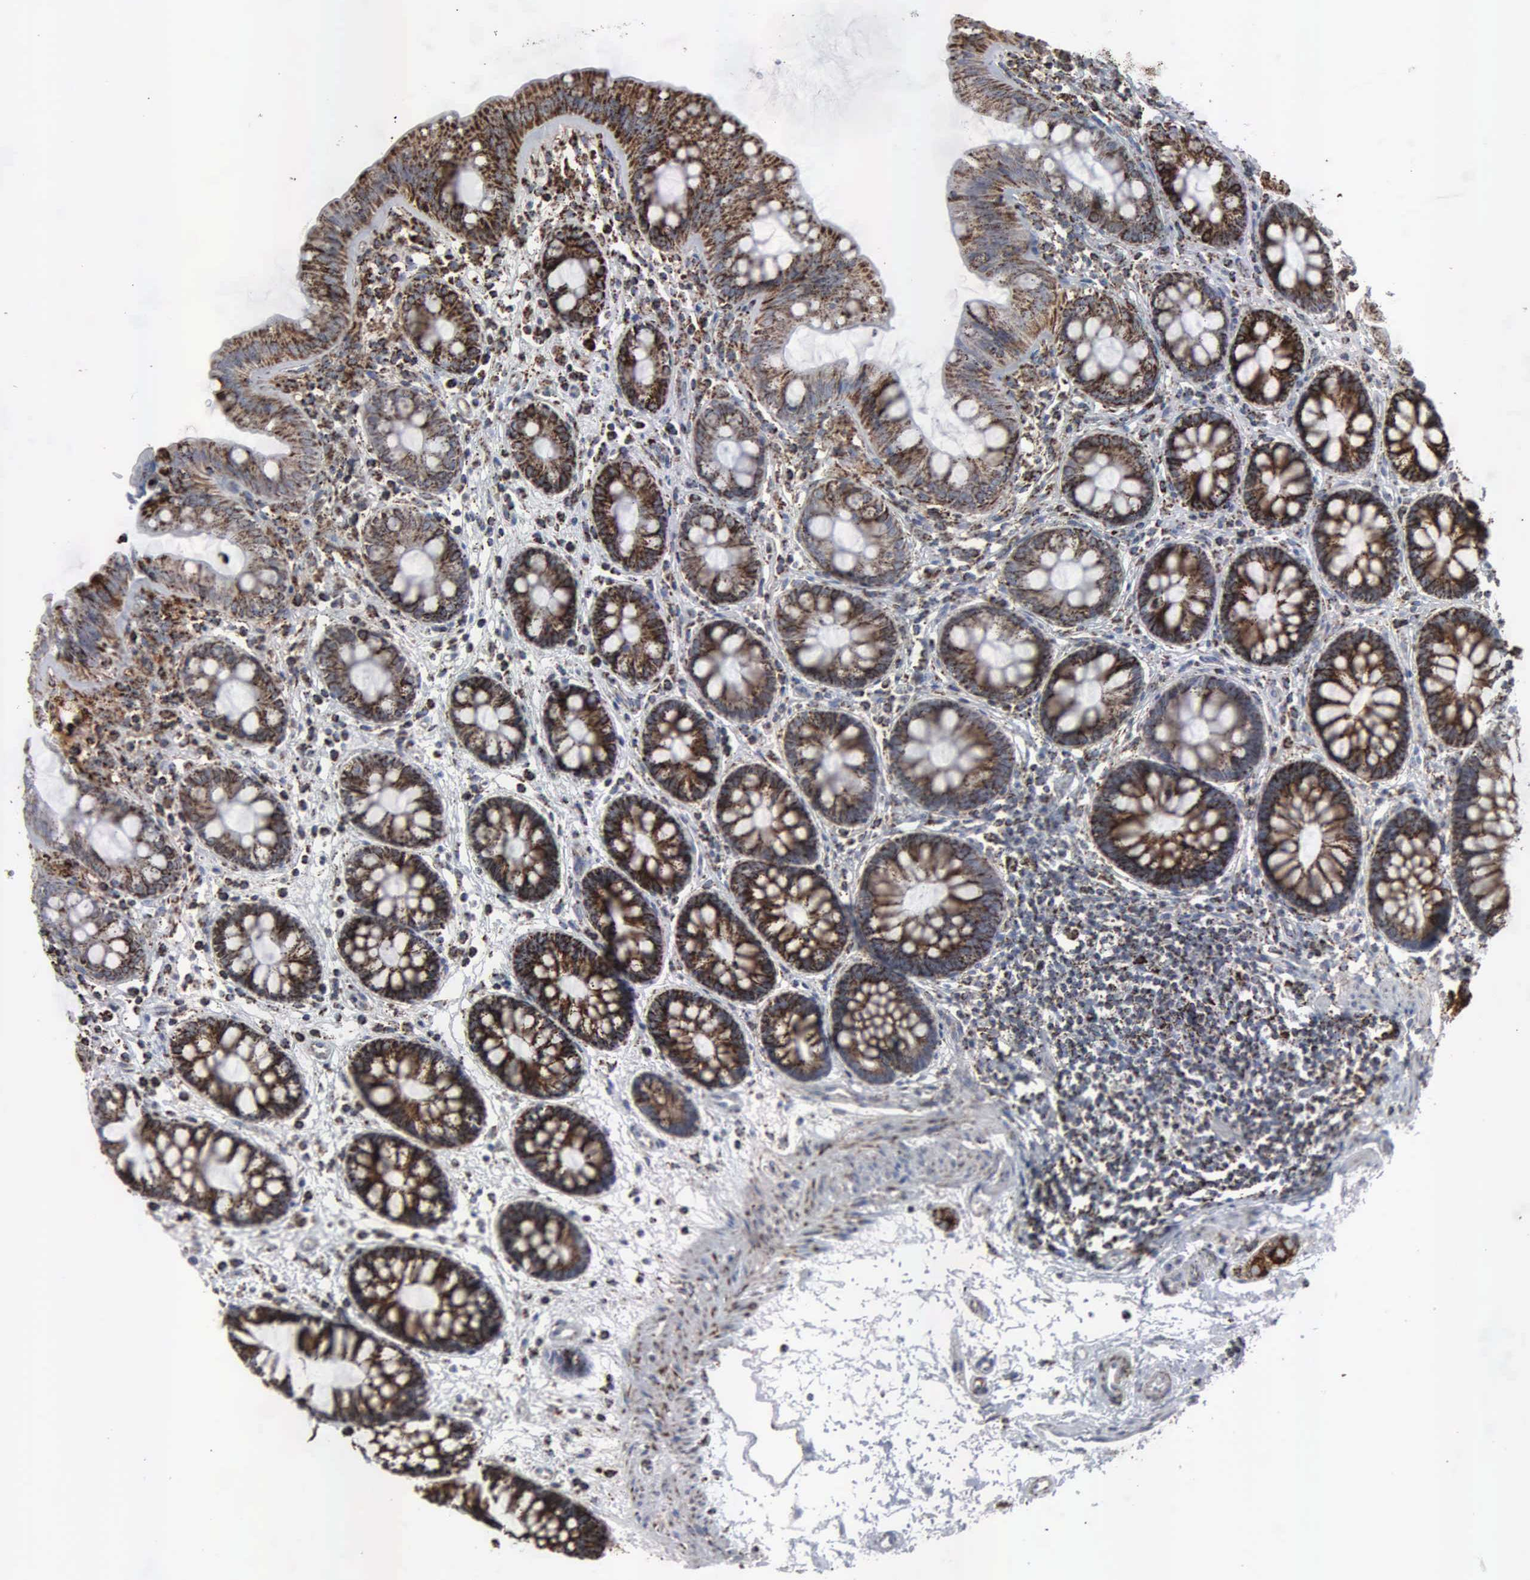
{"staining": {"intensity": "weak", "quantity": "25%-75%", "location": "cytoplasmic/membranous"}, "tissue": "colon", "cell_type": "Endothelial cells", "image_type": "normal", "snomed": [{"axis": "morphology", "description": "Normal tissue, NOS"}, {"axis": "topography", "description": "Colon"}], "caption": "Immunohistochemical staining of unremarkable colon displays low levels of weak cytoplasmic/membranous positivity in about 25%-75% of endothelial cells.", "gene": "HSPA9", "patient": {"sex": "female", "age": 52}}